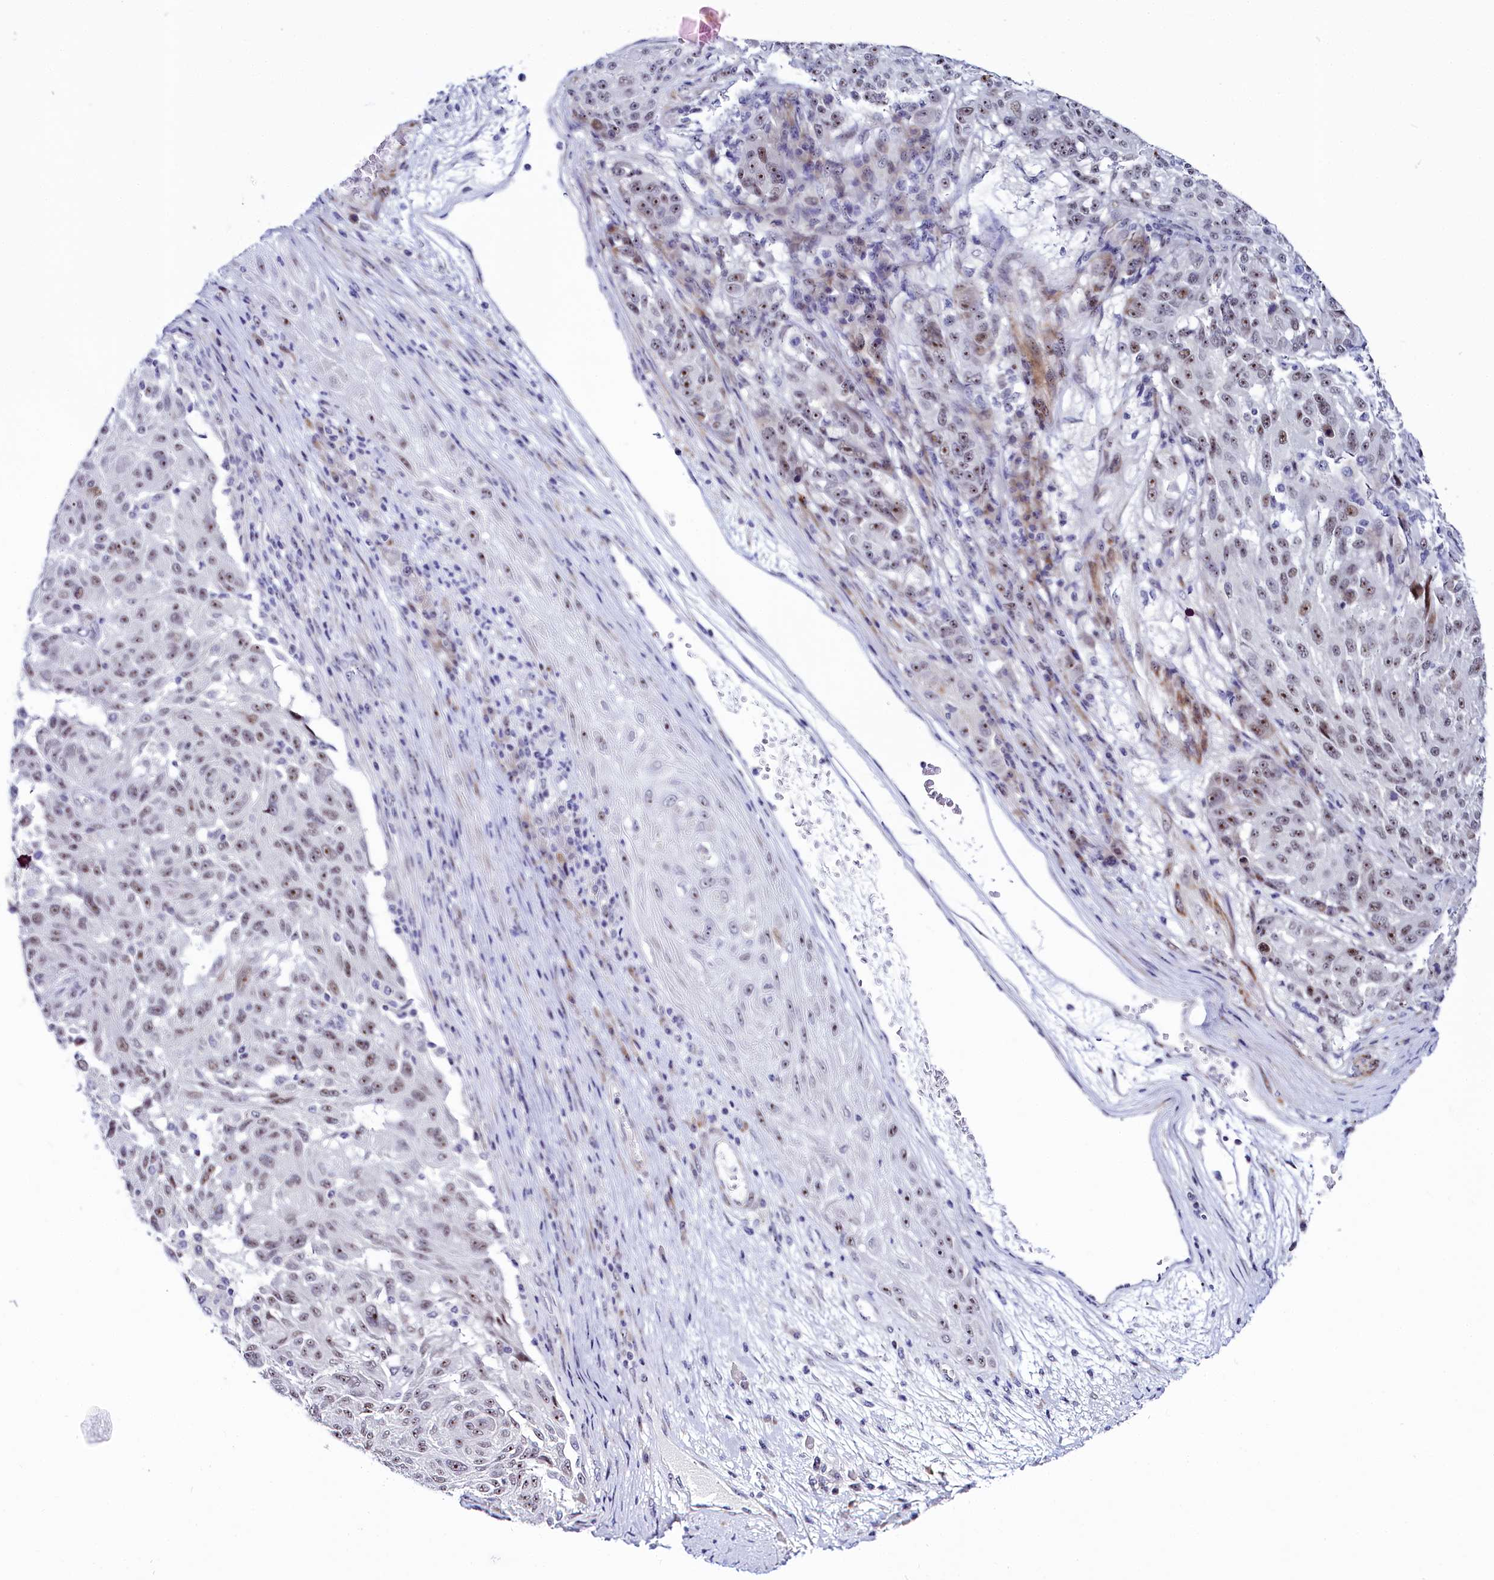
{"staining": {"intensity": "weak", "quantity": ">75%", "location": "nuclear"}, "tissue": "melanoma", "cell_type": "Tumor cells", "image_type": "cancer", "snomed": [{"axis": "morphology", "description": "Malignant melanoma, NOS"}, {"axis": "topography", "description": "Skin"}], "caption": "Protein expression analysis of human melanoma reveals weak nuclear staining in about >75% of tumor cells.", "gene": "TCOF1", "patient": {"sex": "male", "age": 53}}